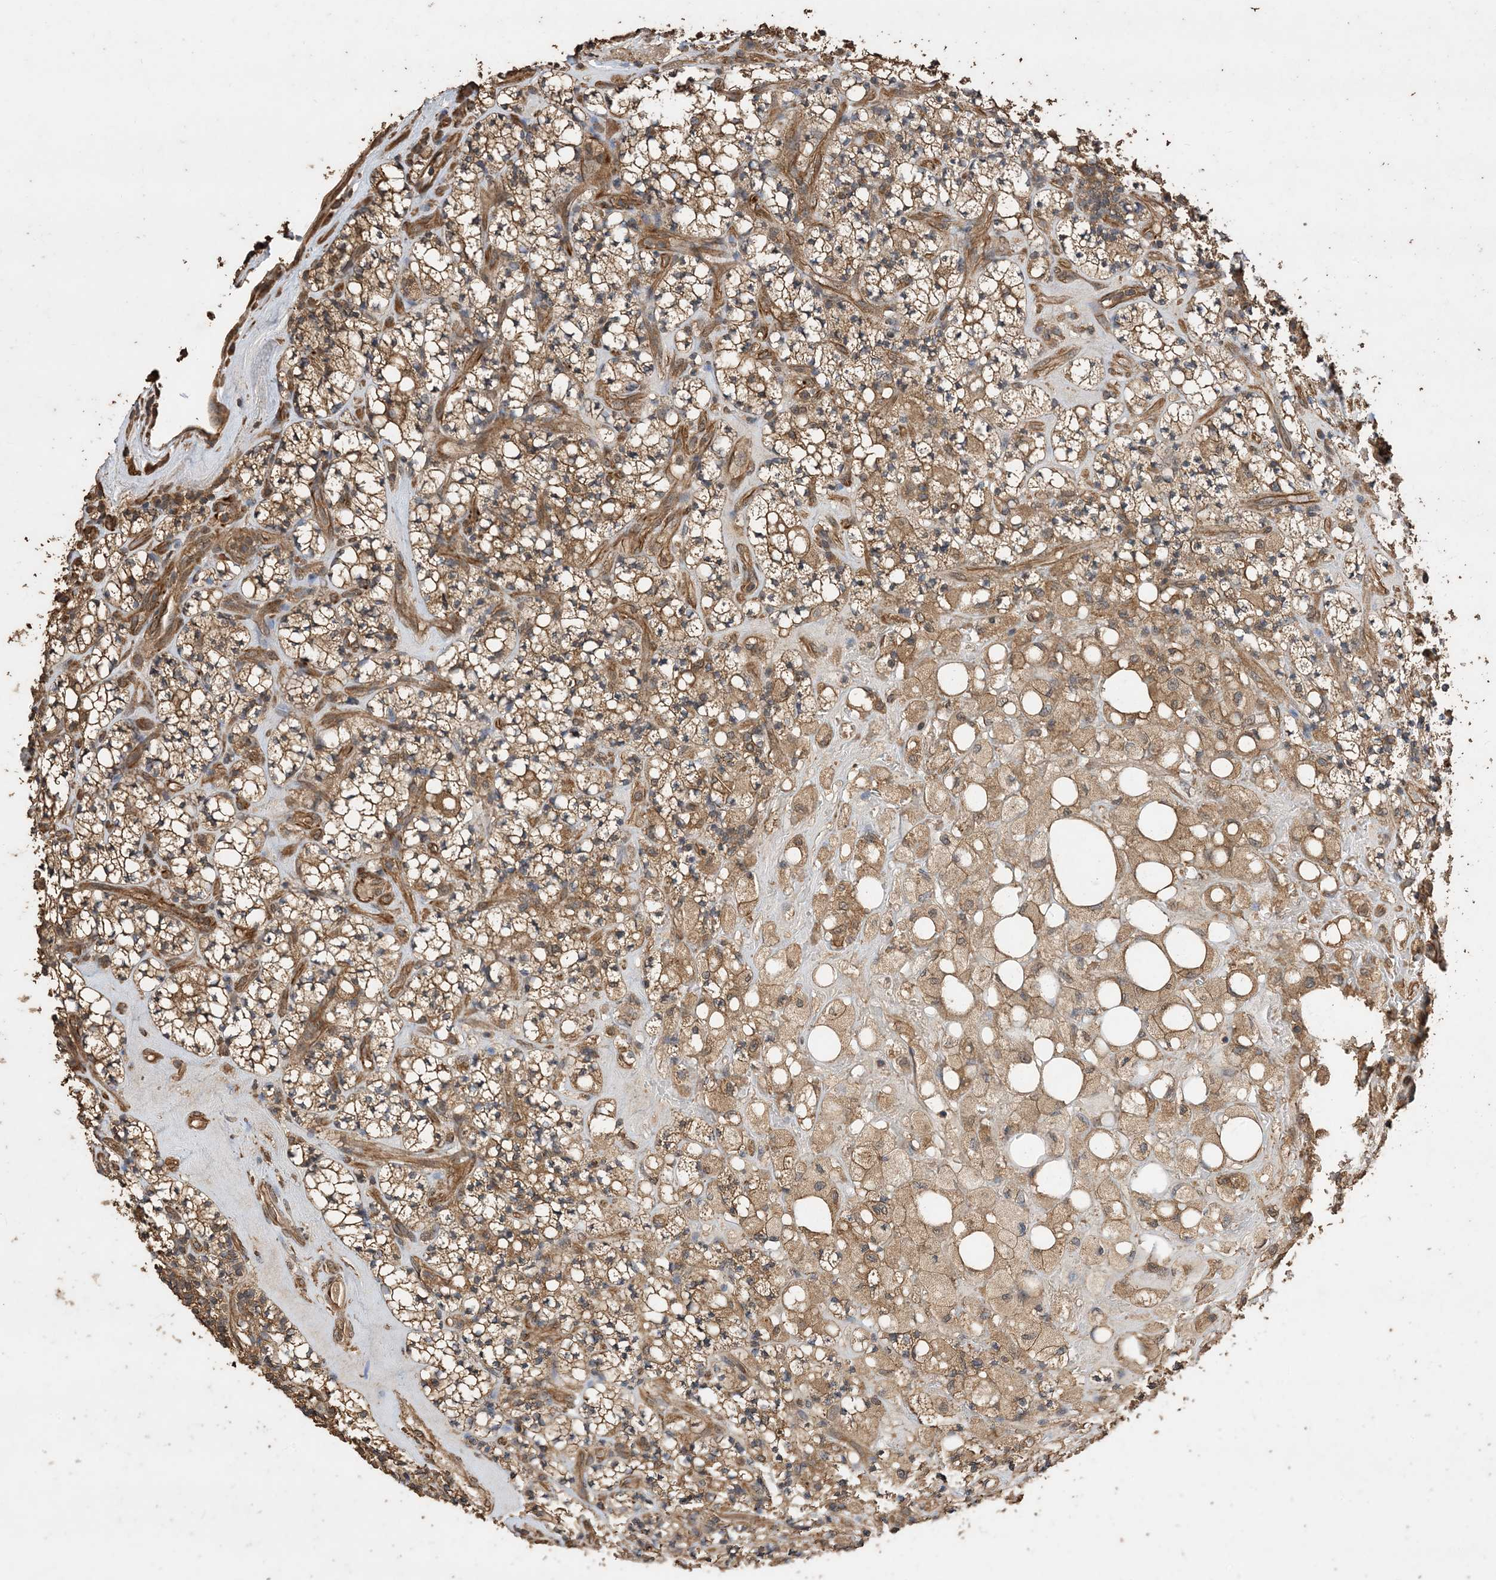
{"staining": {"intensity": "moderate", "quantity": ">75%", "location": "cytoplasmic/membranous"}, "tissue": "renal cancer", "cell_type": "Tumor cells", "image_type": "cancer", "snomed": [{"axis": "morphology", "description": "Adenocarcinoma, NOS"}, {"axis": "topography", "description": "Kidney"}], "caption": "IHC image of neoplastic tissue: renal cancer stained using IHC shows medium levels of moderate protein expression localized specifically in the cytoplasmic/membranous of tumor cells, appearing as a cytoplasmic/membranous brown color.", "gene": "ZKSCAN5", "patient": {"sex": "male", "age": 77}}